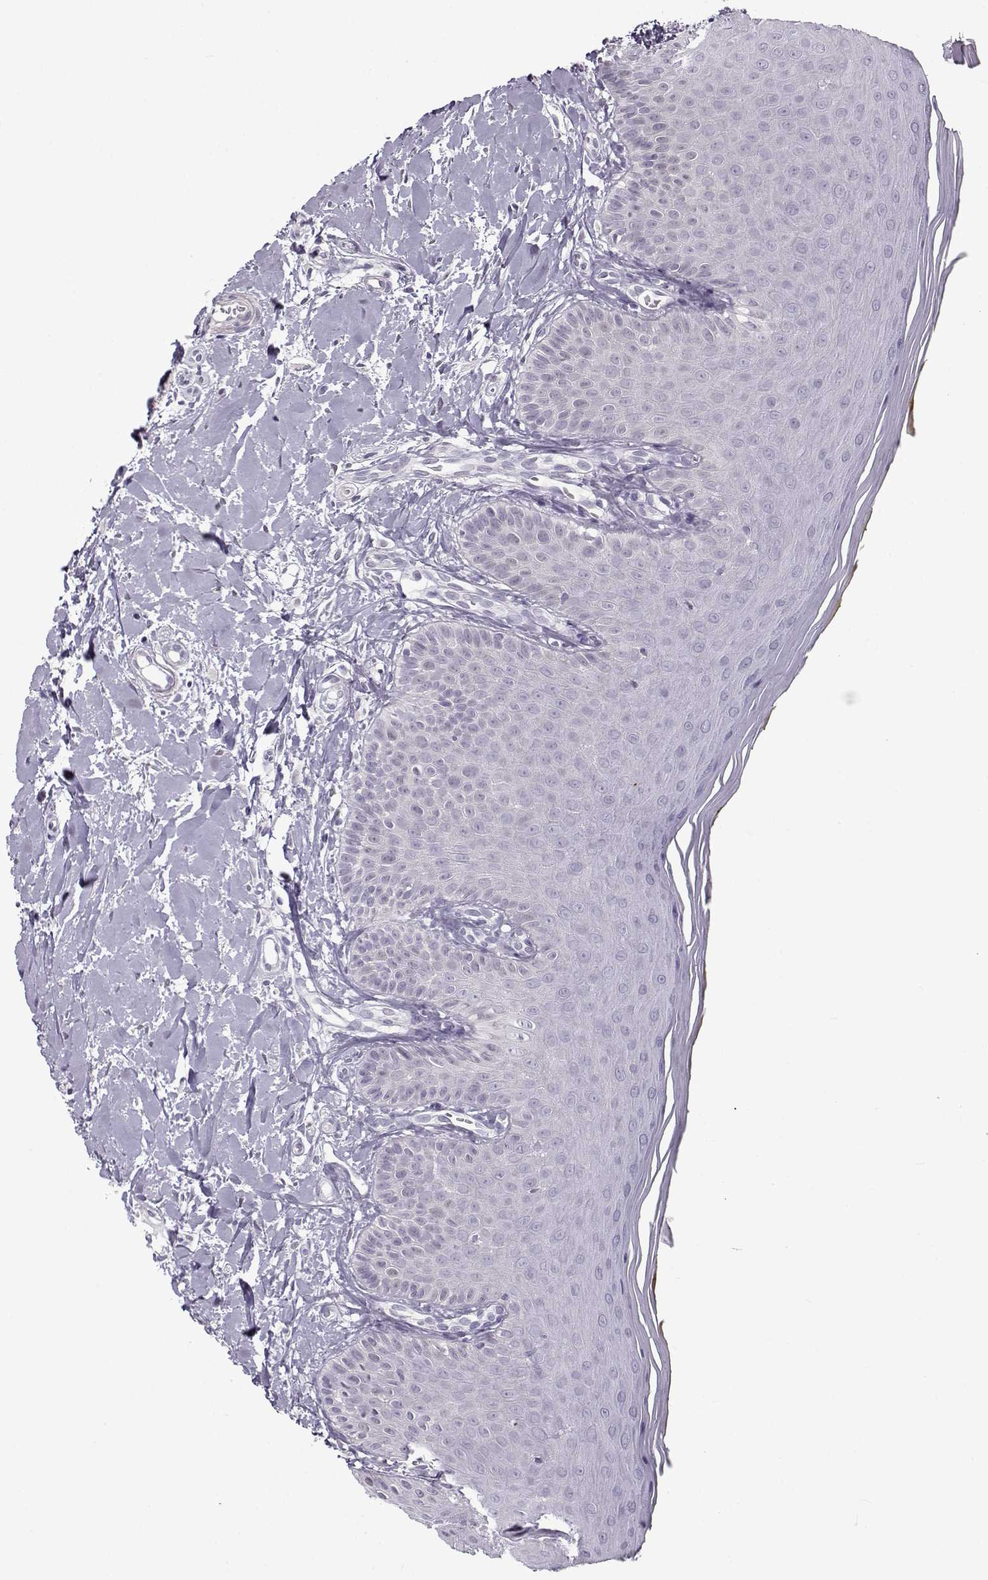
{"staining": {"intensity": "negative", "quantity": "none", "location": "none"}, "tissue": "oral mucosa", "cell_type": "Squamous epithelial cells", "image_type": "normal", "snomed": [{"axis": "morphology", "description": "Normal tissue, NOS"}, {"axis": "topography", "description": "Oral tissue"}], "caption": "The photomicrograph shows no significant expression in squamous epithelial cells of oral mucosa. Nuclei are stained in blue.", "gene": "TEX55", "patient": {"sex": "female", "age": 43}}